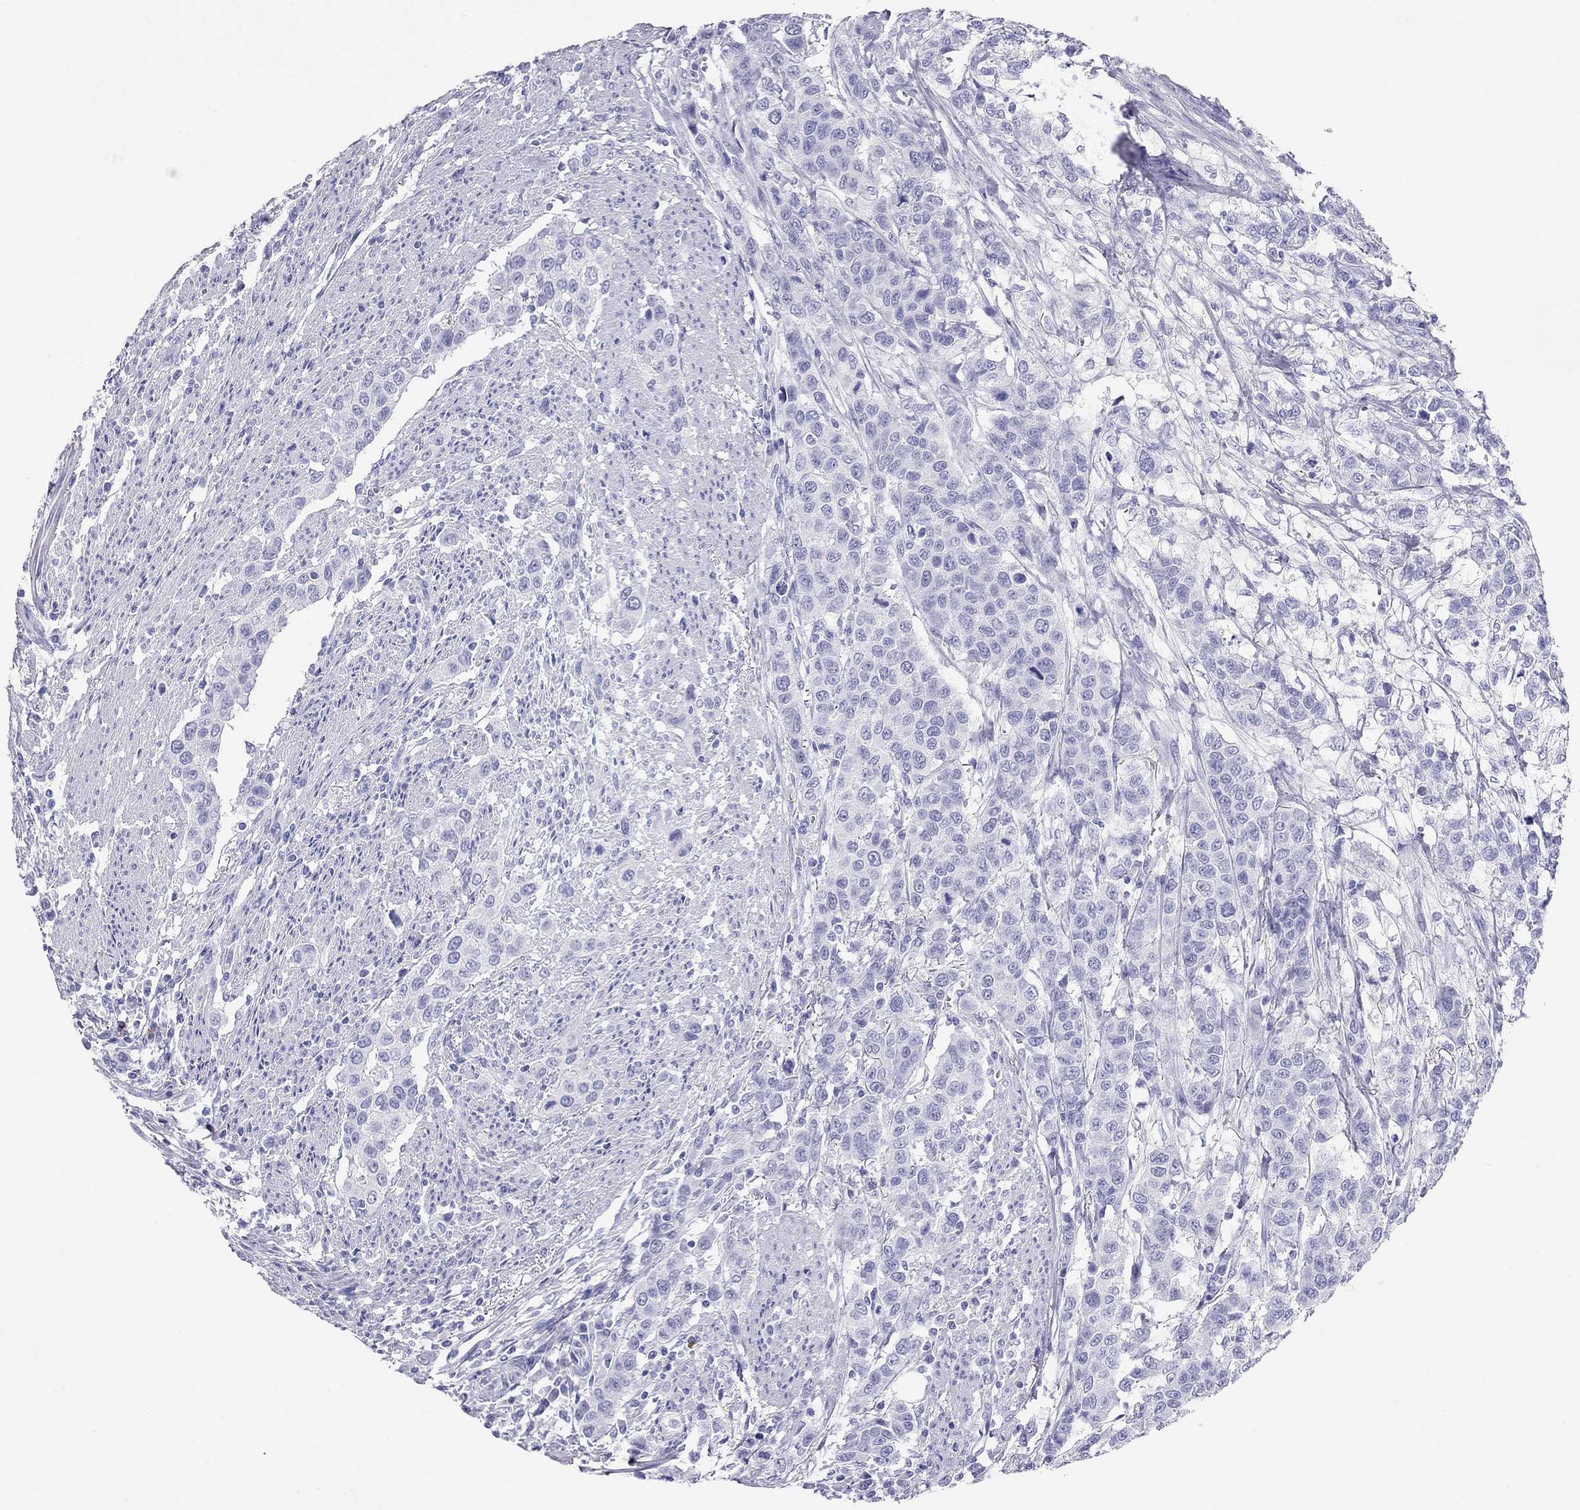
{"staining": {"intensity": "negative", "quantity": "none", "location": "none"}, "tissue": "urothelial cancer", "cell_type": "Tumor cells", "image_type": "cancer", "snomed": [{"axis": "morphology", "description": "Urothelial carcinoma, High grade"}, {"axis": "topography", "description": "Urinary bladder"}], "caption": "An image of human urothelial carcinoma (high-grade) is negative for staining in tumor cells.", "gene": "LRIT2", "patient": {"sex": "female", "age": 58}}